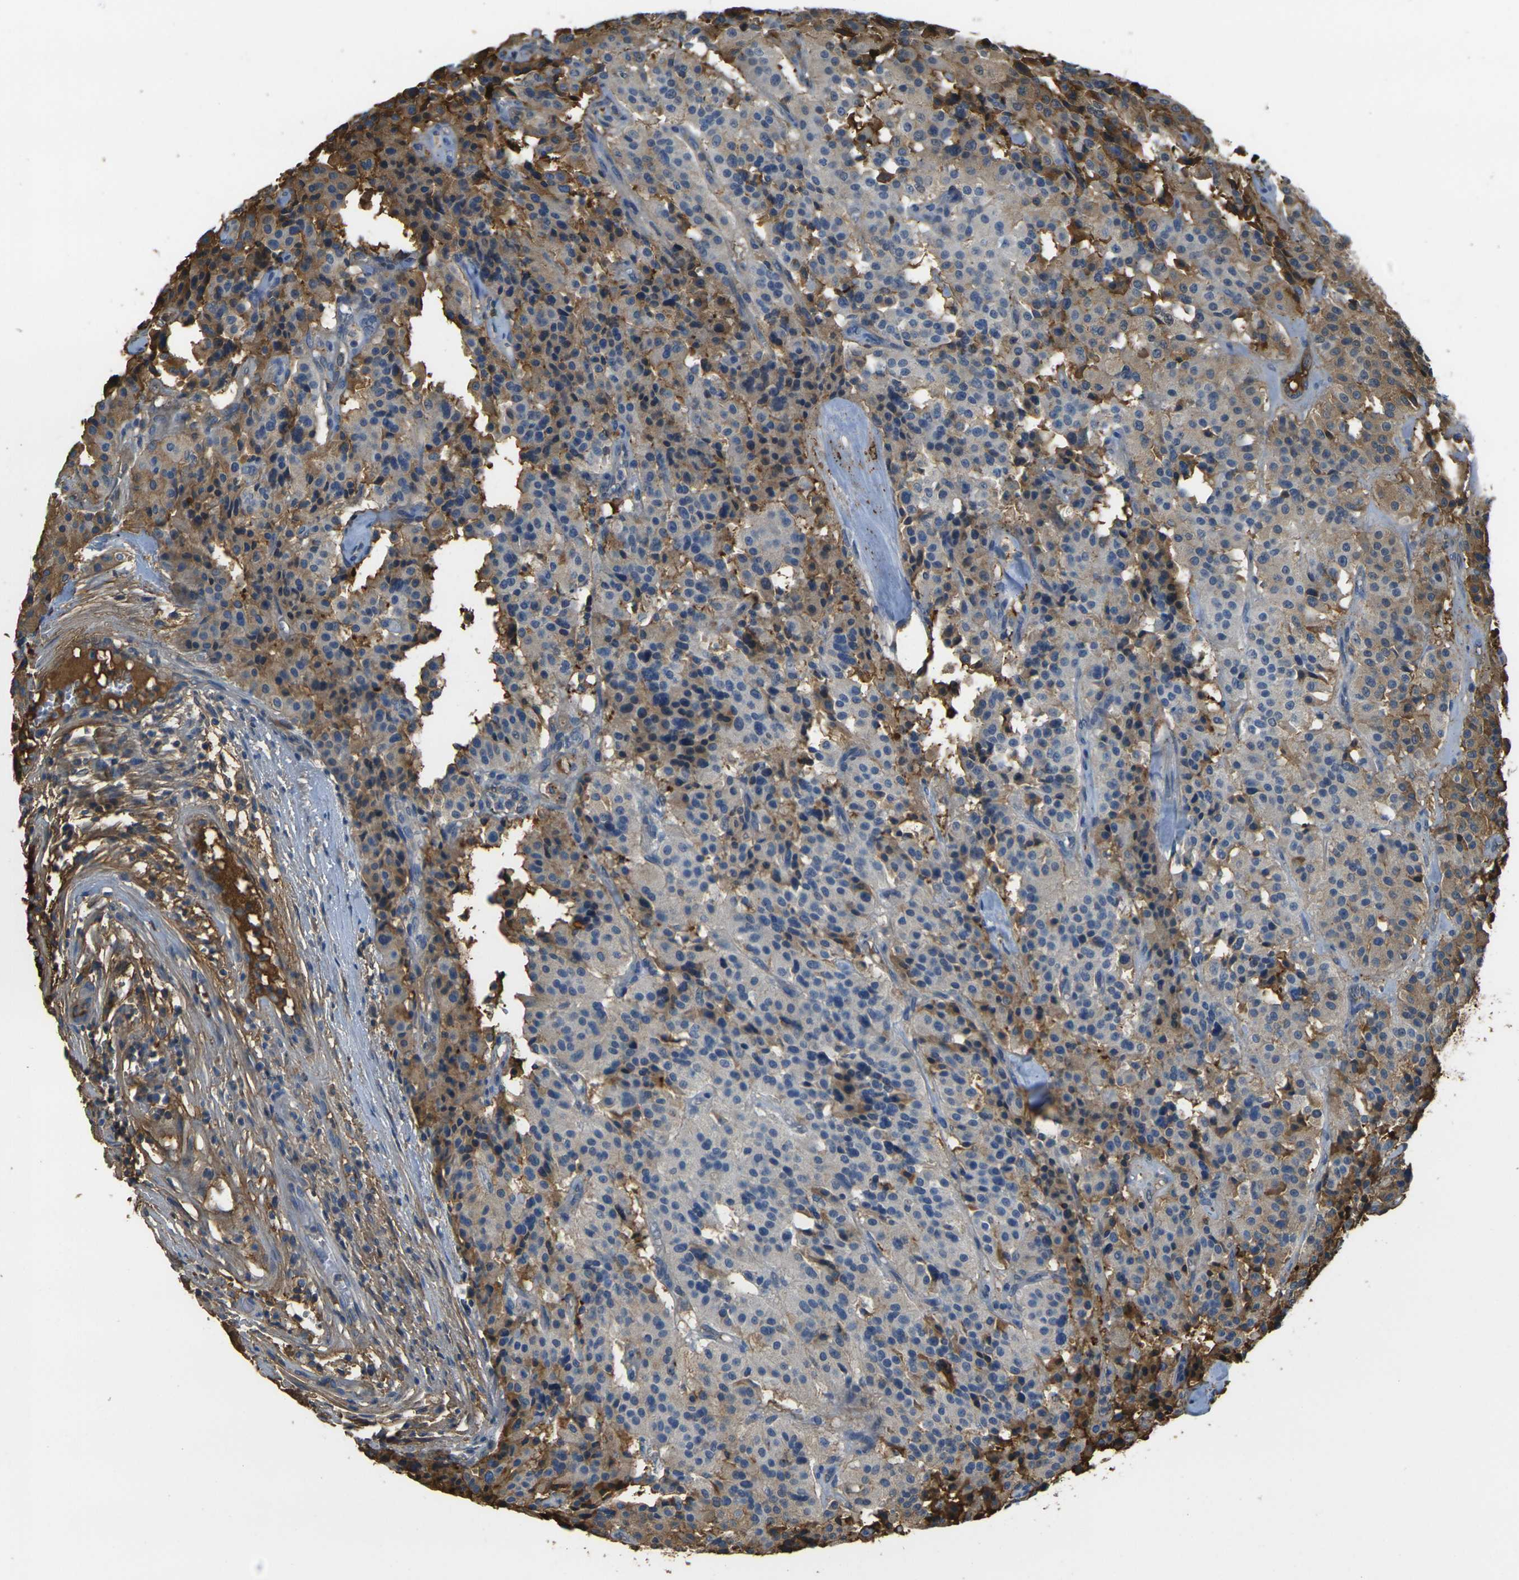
{"staining": {"intensity": "moderate", "quantity": "25%-75%", "location": "cytoplasmic/membranous"}, "tissue": "carcinoid", "cell_type": "Tumor cells", "image_type": "cancer", "snomed": [{"axis": "morphology", "description": "Carcinoid, malignant, NOS"}, {"axis": "topography", "description": "Lung"}], "caption": "A brown stain highlights moderate cytoplasmic/membranous positivity of a protein in malignant carcinoid tumor cells.", "gene": "PLCD1", "patient": {"sex": "male", "age": 30}}